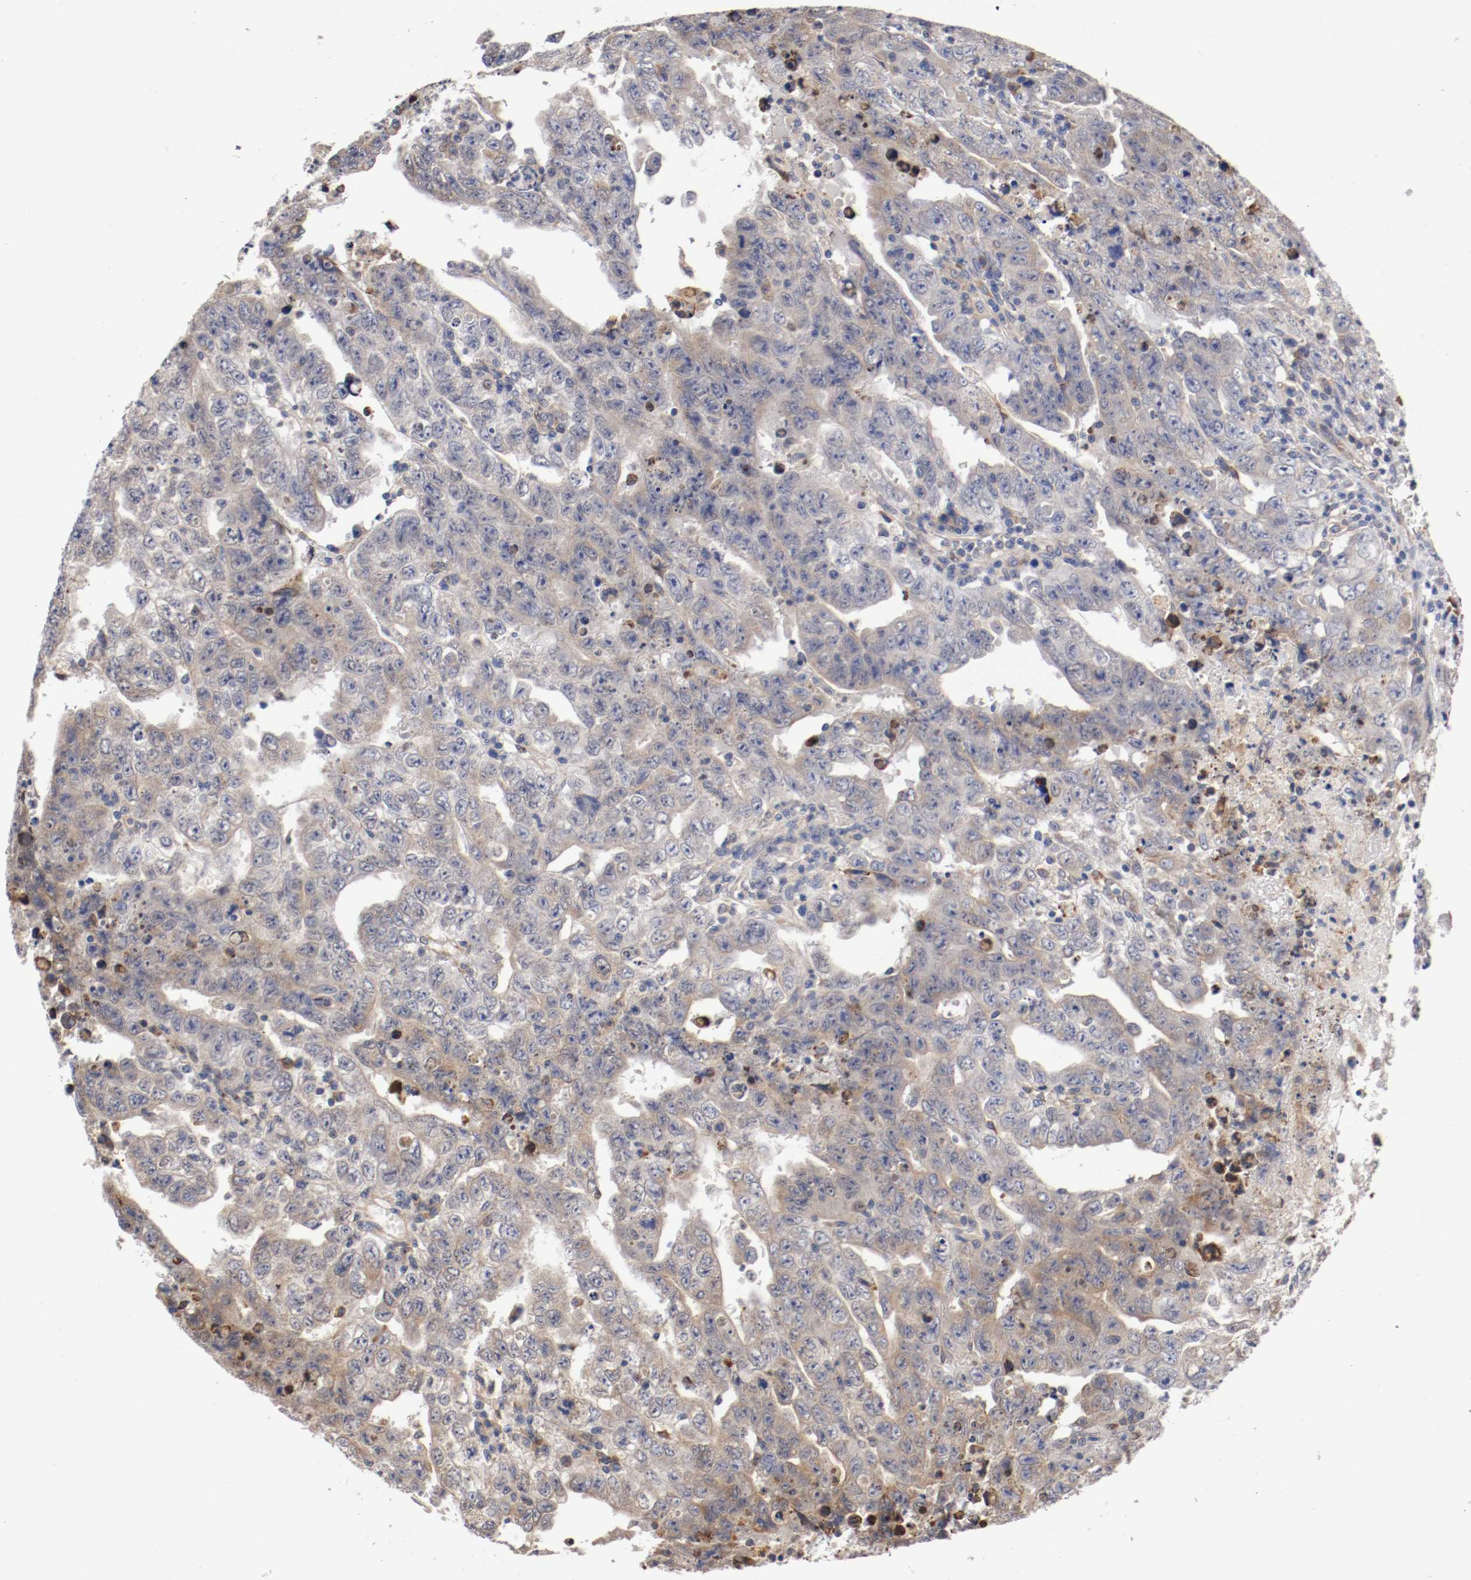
{"staining": {"intensity": "weak", "quantity": "25%-75%", "location": "cytoplasmic/membranous"}, "tissue": "testis cancer", "cell_type": "Tumor cells", "image_type": "cancer", "snomed": [{"axis": "morphology", "description": "Carcinoma, Embryonal, NOS"}, {"axis": "topography", "description": "Testis"}], "caption": "There is low levels of weak cytoplasmic/membranous staining in tumor cells of testis embryonal carcinoma, as demonstrated by immunohistochemical staining (brown color).", "gene": "TNFSF13", "patient": {"sex": "male", "age": 28}}